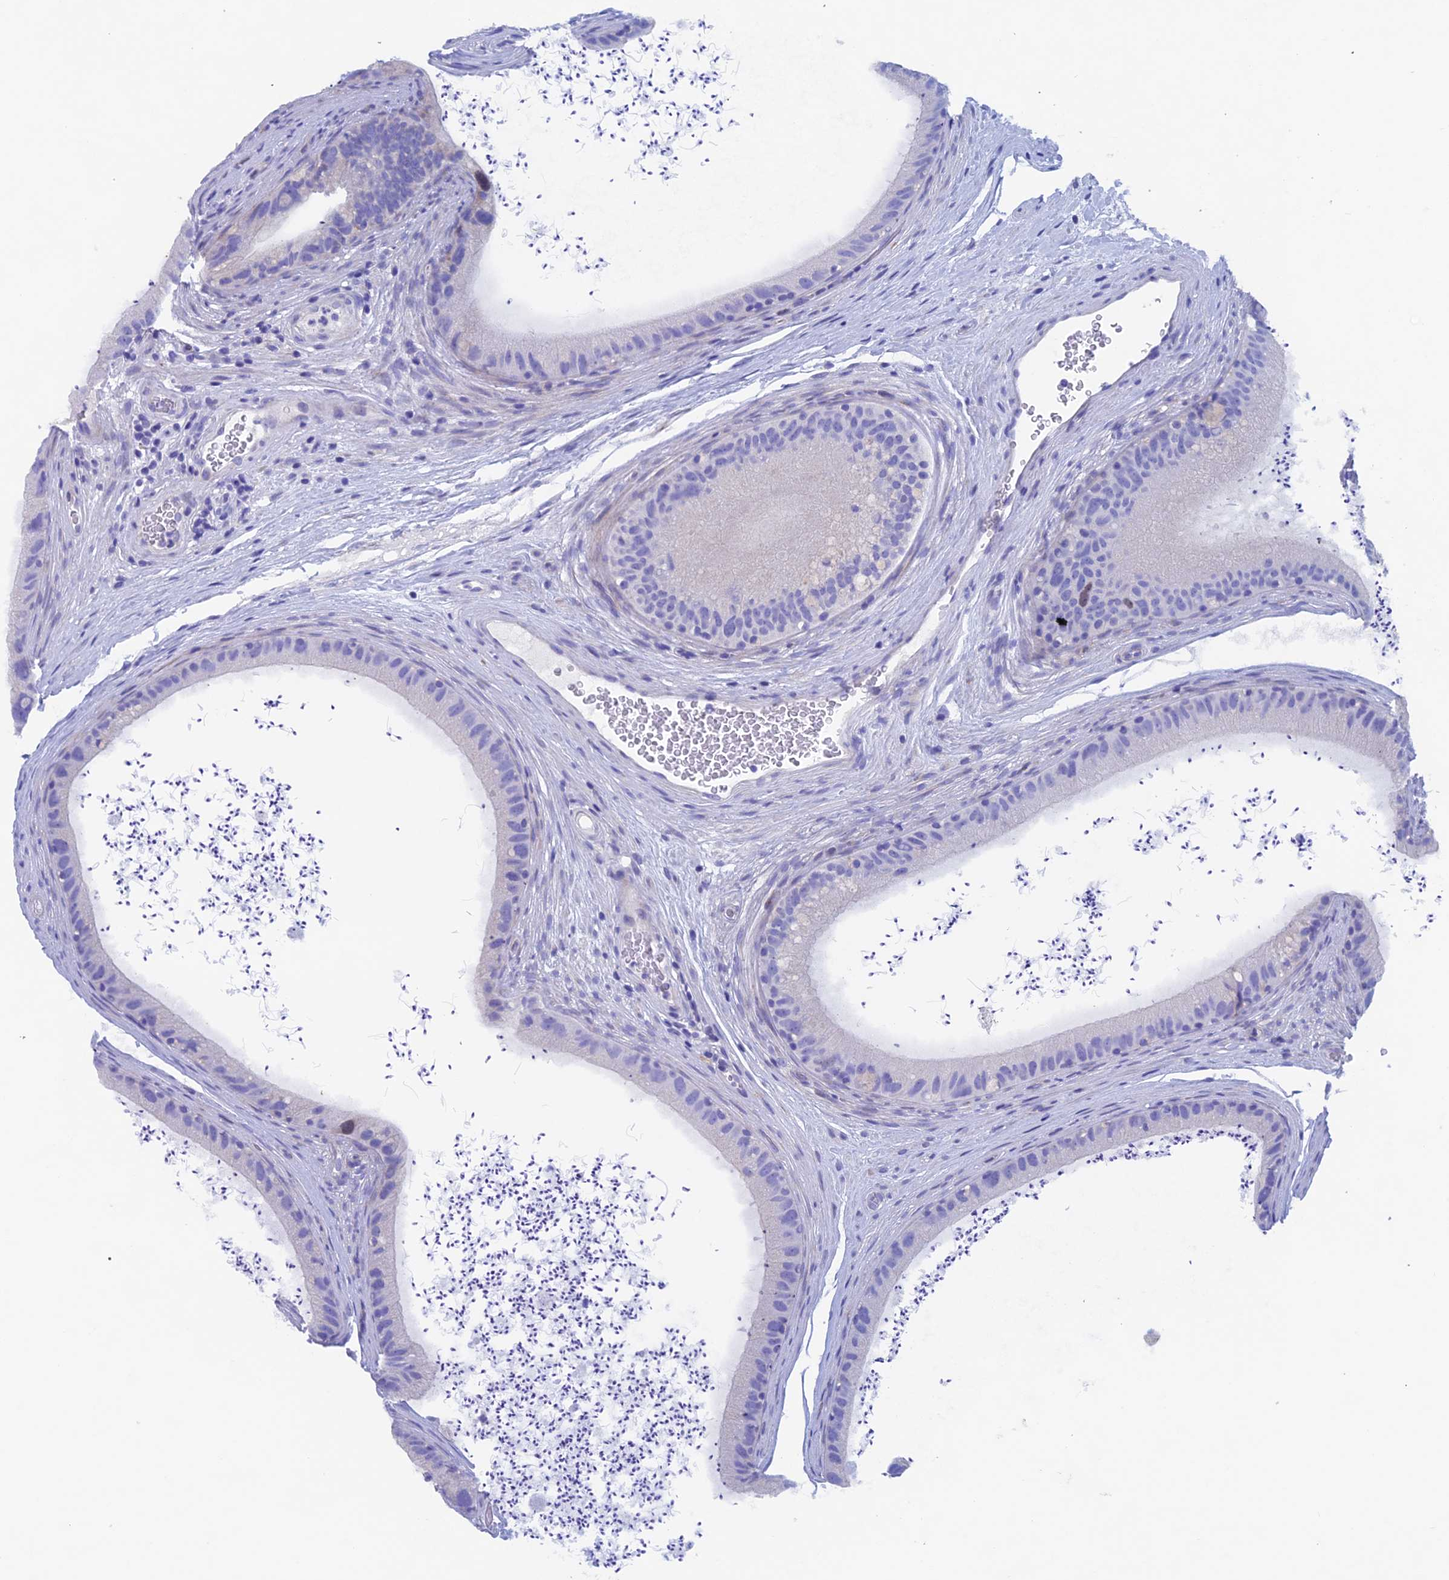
{"staining": {"intensity": "negative", "quantity": "none", "location": "none"}, "tissue": "epididymis", "cell_type": "Glandular cells", "image_type": "normal", "snomed": [{"axis": "morphology", "description": "Normal tissue, NOS"}, {"axis": "topography", "description": "Epididymis, spermatic cord, NOS"}], "caption": "Epididymis stained for a protein using IHC demonstrates no staining glandular cells.", "gene": "PSMC3IP", "patient": {"sex": "male", "age": 50}}